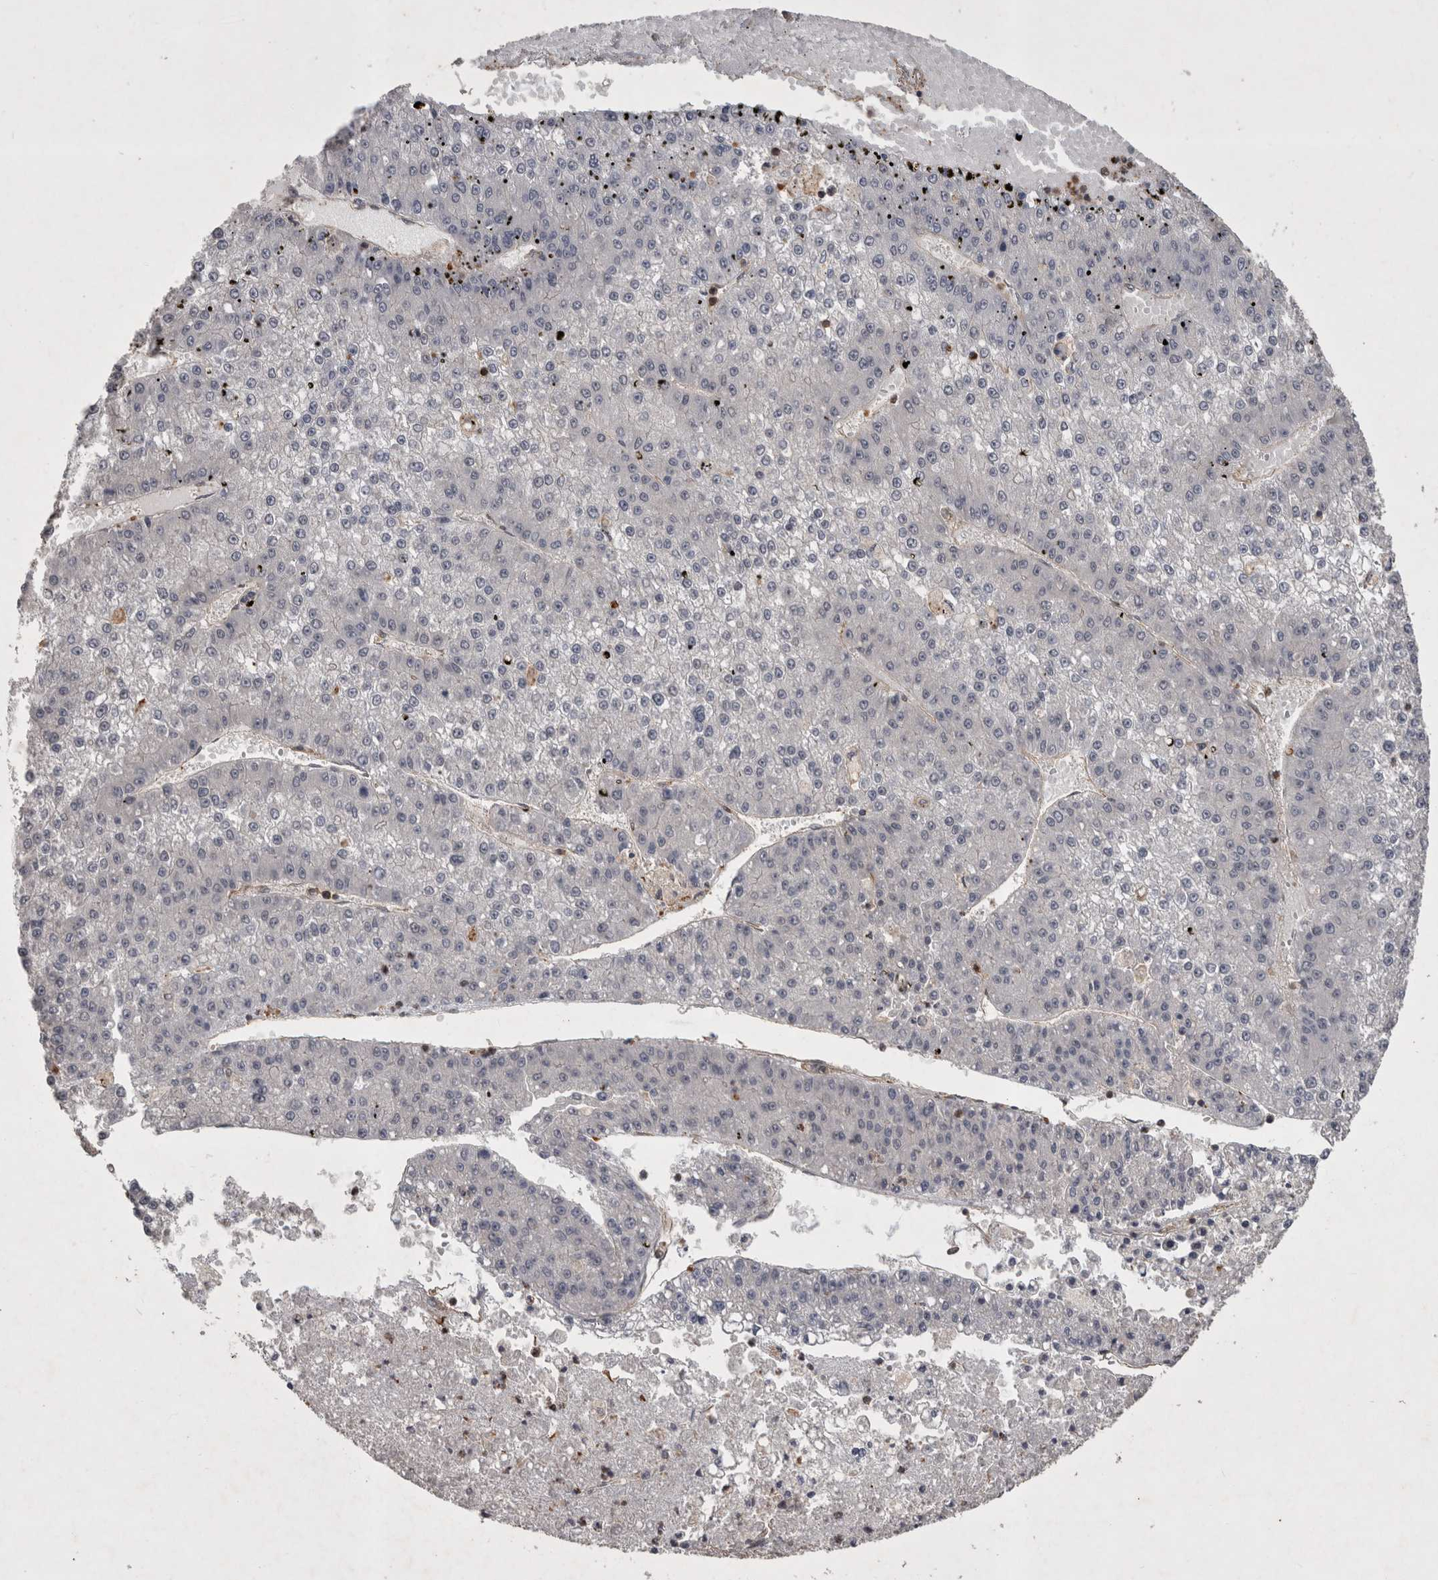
{"staining": {"intensity": "negative", "quantity": "none", "location": "none"}, "tissue": "liver cancer", "cell_type": "Tumor cells", "image_type": "cancer", "snomed": [{"axis": "morphology", "description": "Carcinoma, Hepatocellular, NOS"}, {"axis": "topography", "description": "Liver"}], "caption": "The micrograph demonstrates no significant expression in tumor cells of liver cancer (hepatocellular carcinoma).", "gene": "SPATA48", "patient": {"sex": "female", "age": 73}}